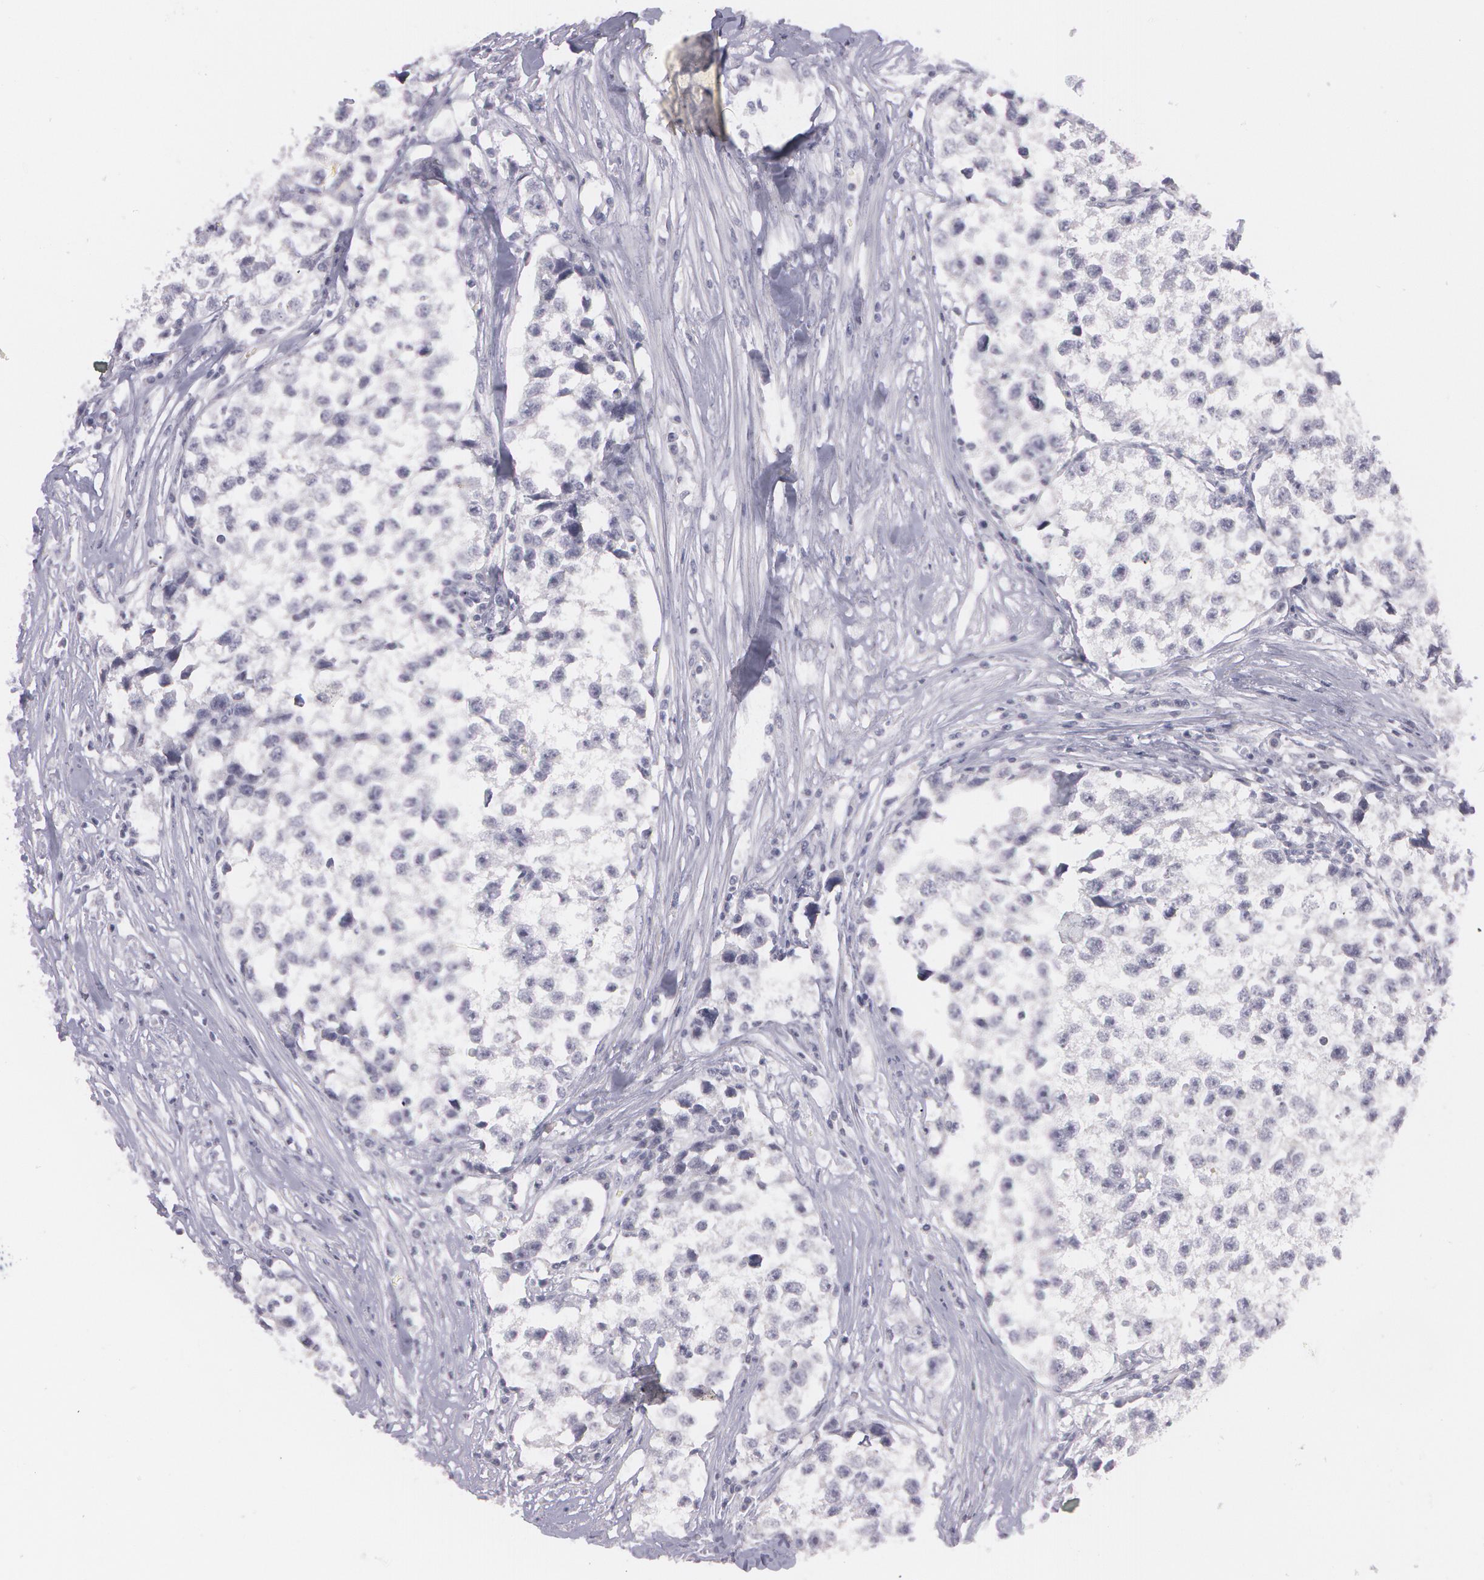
{"staining": {"intensity": "negative", "quantity": "none", "location": "none"}, "tissue": "testis cancer", "cell_type": "Tumor cells", "image_type": "cancer", "snomed": [{"axis": "morphology", "description": "Seminoma, NOS"}, {"axis": "morphology", "description": "Carcinoma, Embryonal, NOS"}, {"axis": "topography", "description": "Testis"}], "caption": "IHC image of seminoma (testis) stained for a protein (brown), which demonstrates no expression in tumor cells.", "gene": "IL1RN", "patient": {"sex": "male", "age": 30}}